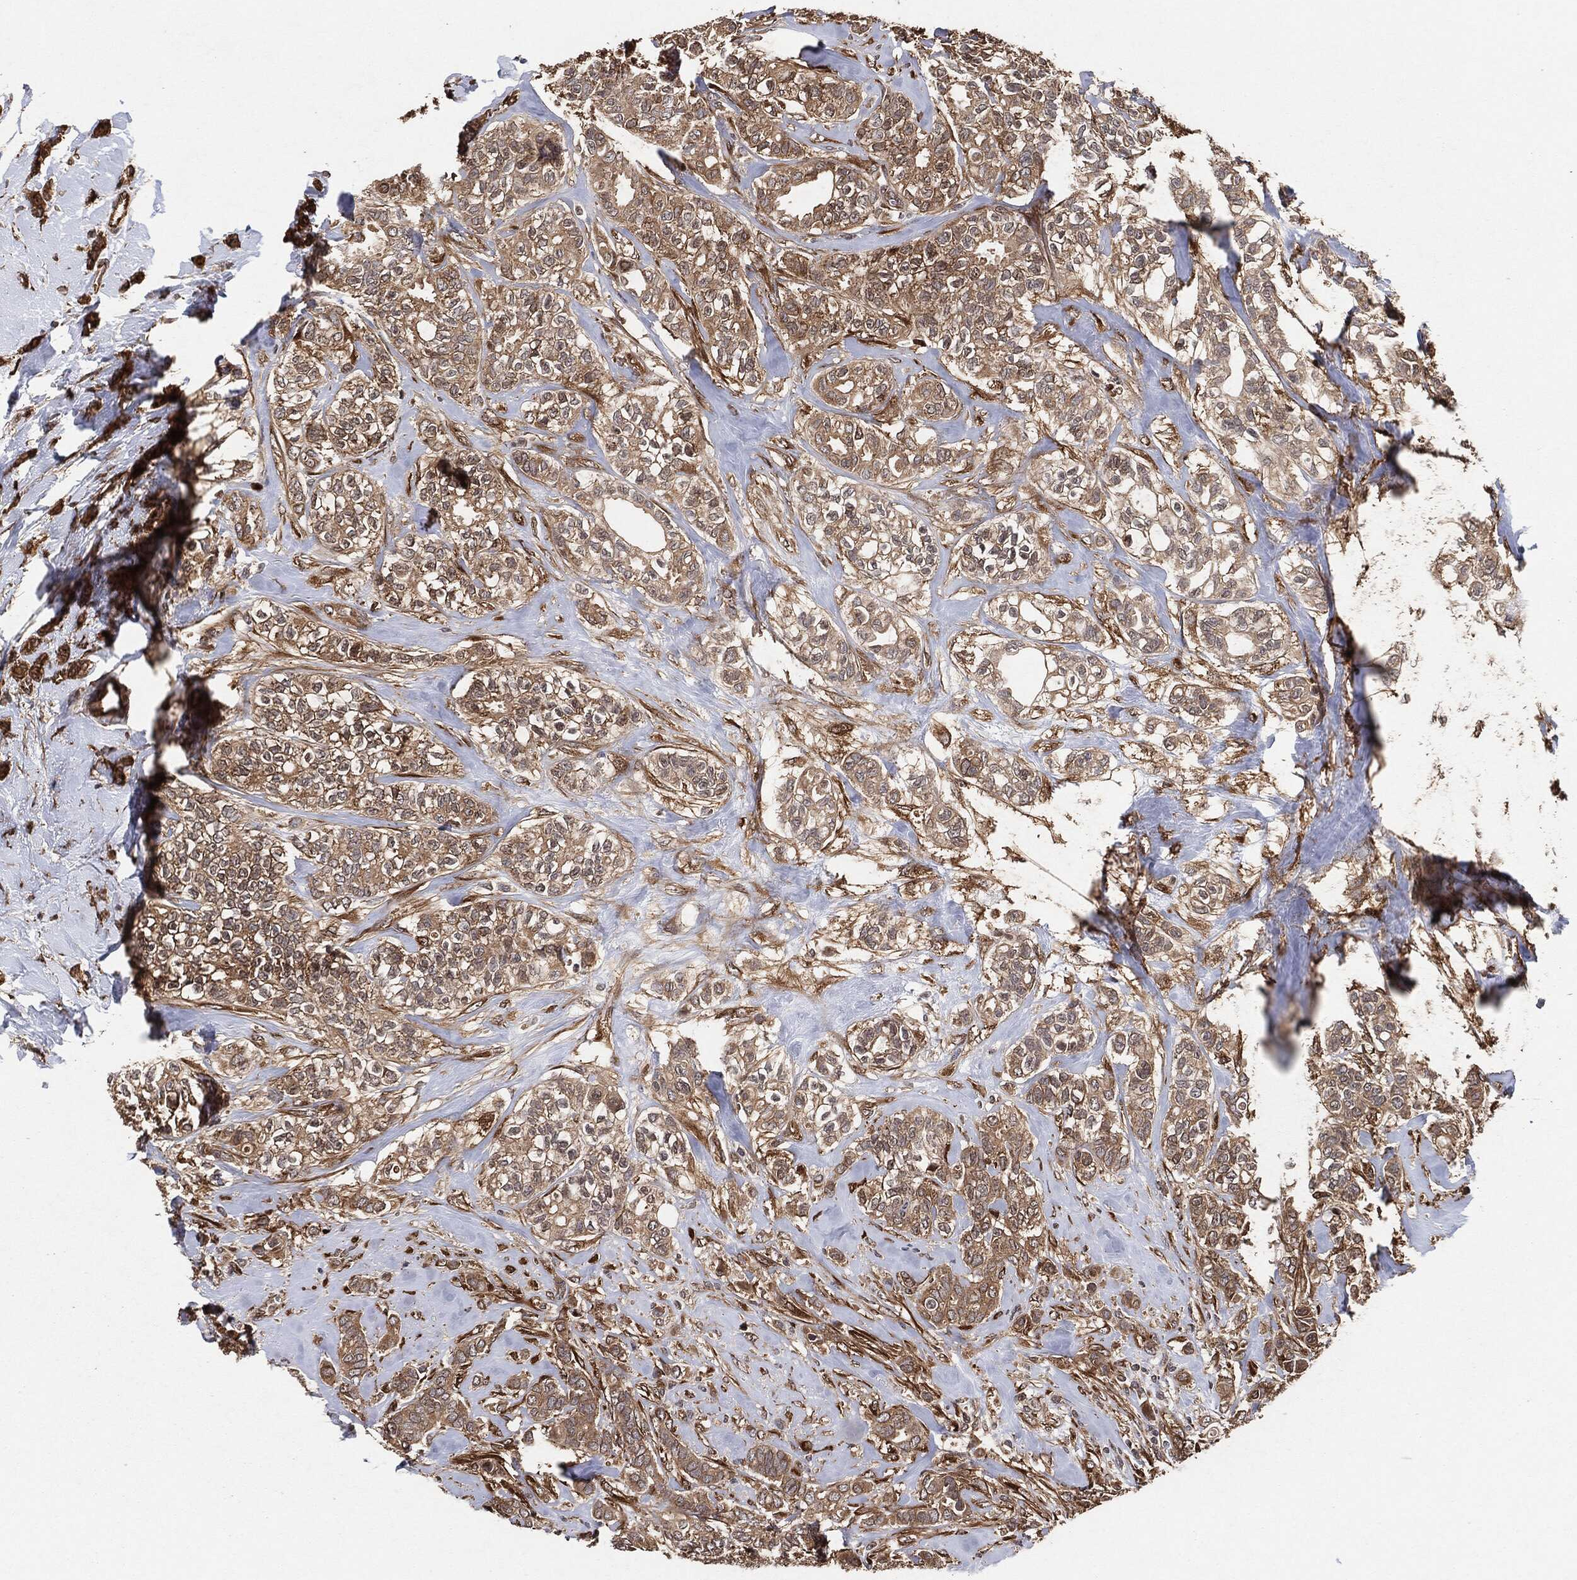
{"staining": {"intensity": "weak", "quantity": ">75%", "location": "cytoplasmic/membranous"}, "tissue": "breast cancer", "cell_type": "Tumor cells", "image_type": "cancer", "snomed": [{"axis": "morphology", "description": "Duct carcinoma"}, {"axis": "topography", "description": "Breast"}], "caption": "Weak cytoplasmic/membranous expression is present in approximately >75% of tumor cells in breast cancer.", "gene": "BCAR1", "patient": {"sex": "female", "age": 71}}